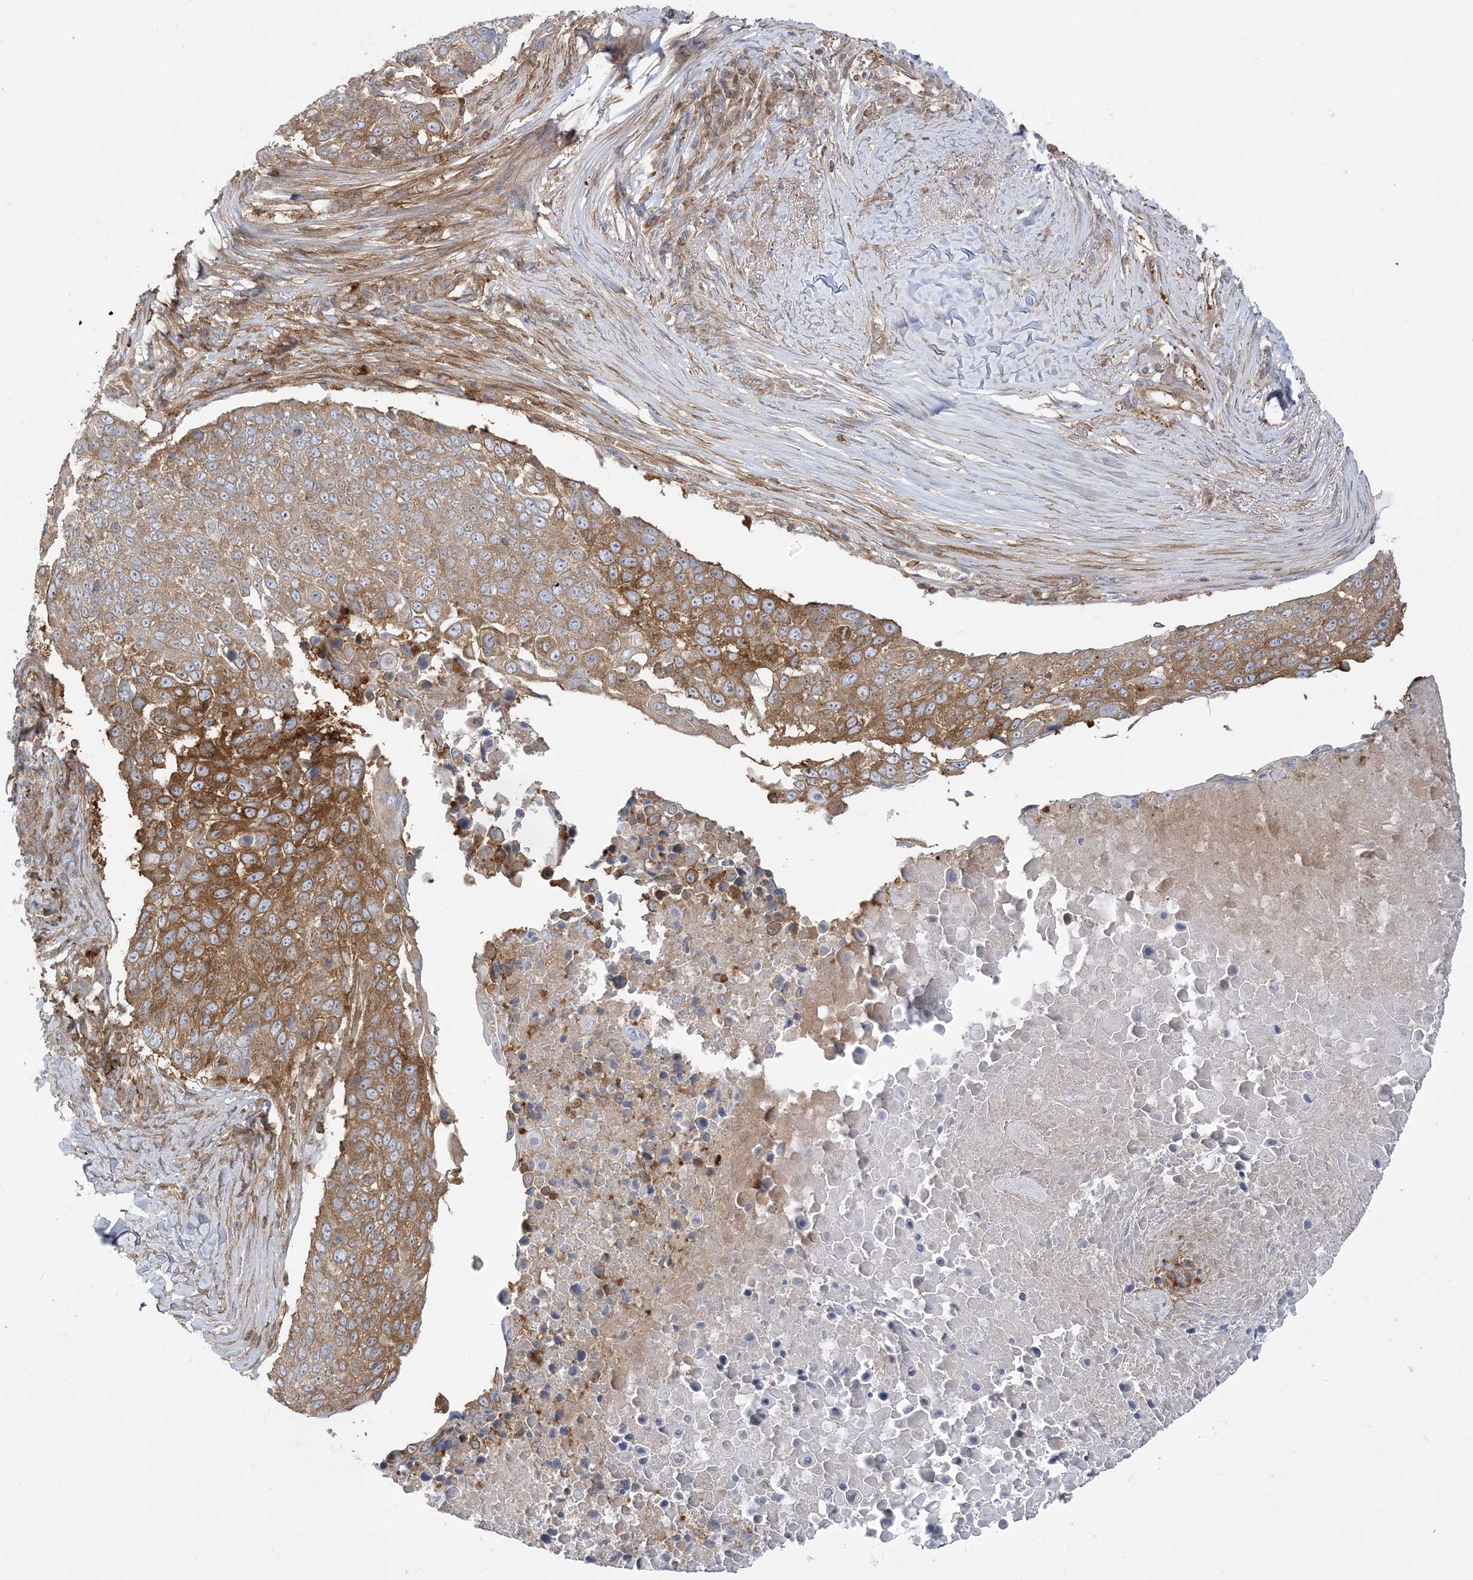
{"staining": {"intensity": "moderate", "quantity": ">75%", "location": "cytoplasmic/membranous"}, "tissue": "lung cancer", "cell_type": "Tumor cells", "image_type": "cancer", "snomed": [{"axis": "morphology", "description": "Squamous cell carcinoma, NOS"}, {"axis": "topography", "description": "Lung"}], "caption": "Immunohistochemical staining of human lung squamous cell carcinoma shows medium levels of moderate cytoplasmic/membranous positivity in approximately >75% of tumor cells.", "gene": "STAM", "patient": {"sex": "male", "age": 66}}